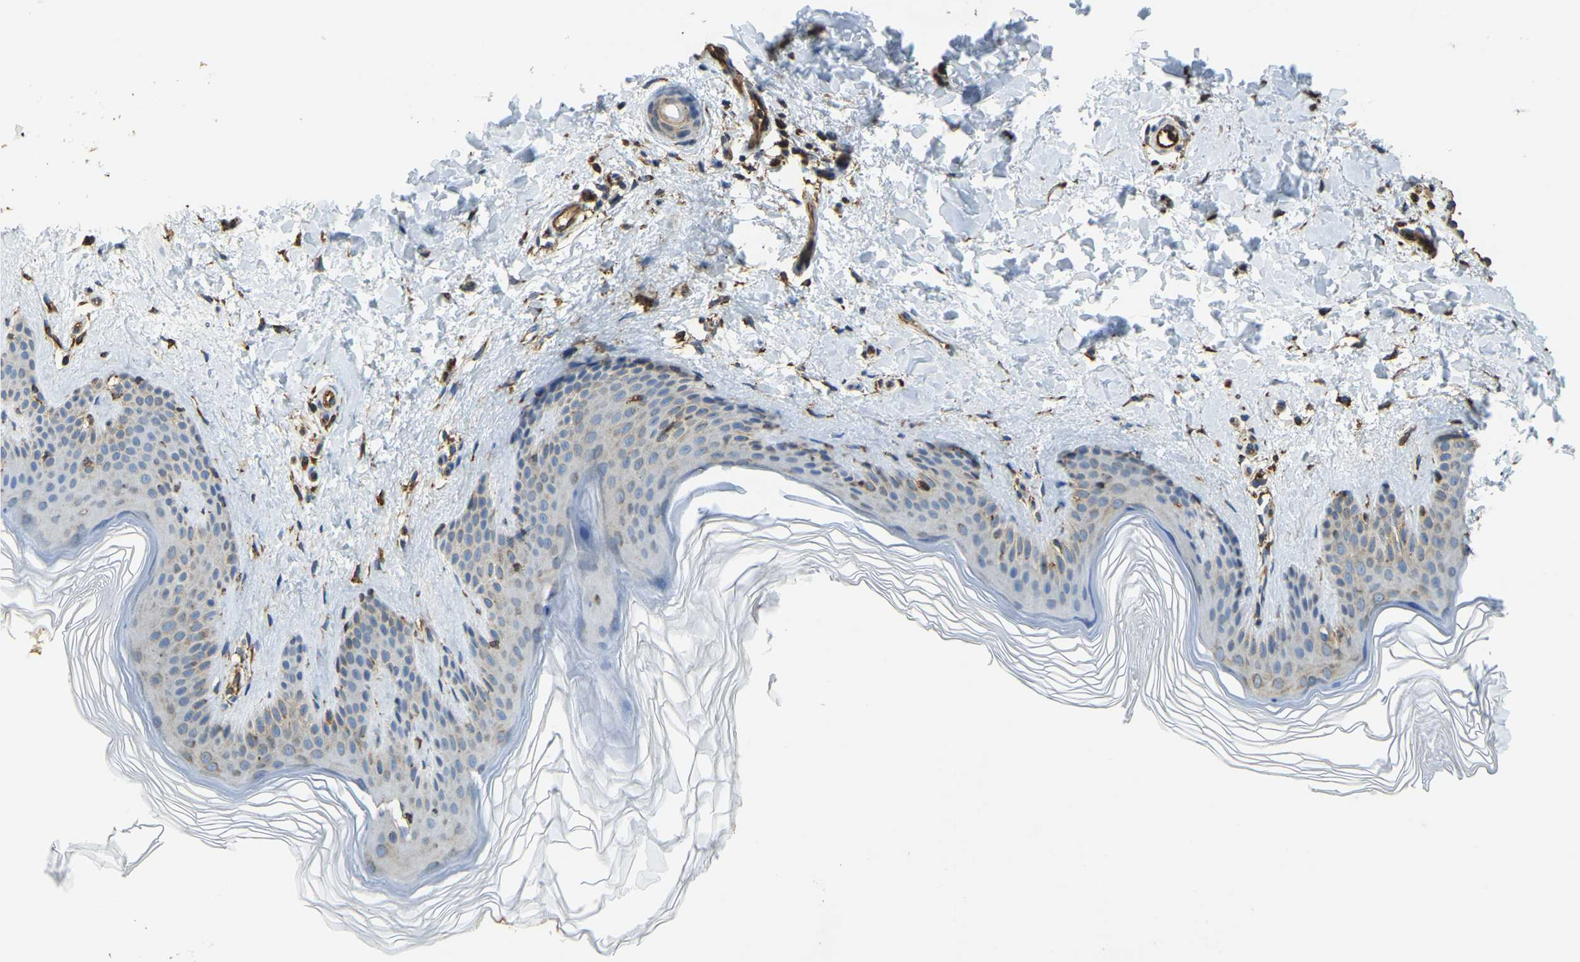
{"staining": {"intensity": "strong", "quantity": ">75%", "location": "cytoplasmic/membranous"}, "tissue": "skin", "cell_type": "Fibroblasts", "image_type": "normal", "snomed": [{"axis": "morphology", "description": "Normal tissue, NOS"}, {"axis": "morphology", "description": "Malignant melanoma, Metastatic site"}, {"axis": "topography", "description": "Skin"}], "caption": "Strong cytoplasmic/membranous expression is seen in about >75% of fibroblasts in unremarkable skin.", "gene": "RNF115", "patient": {"sex": "male", "age": 41}}